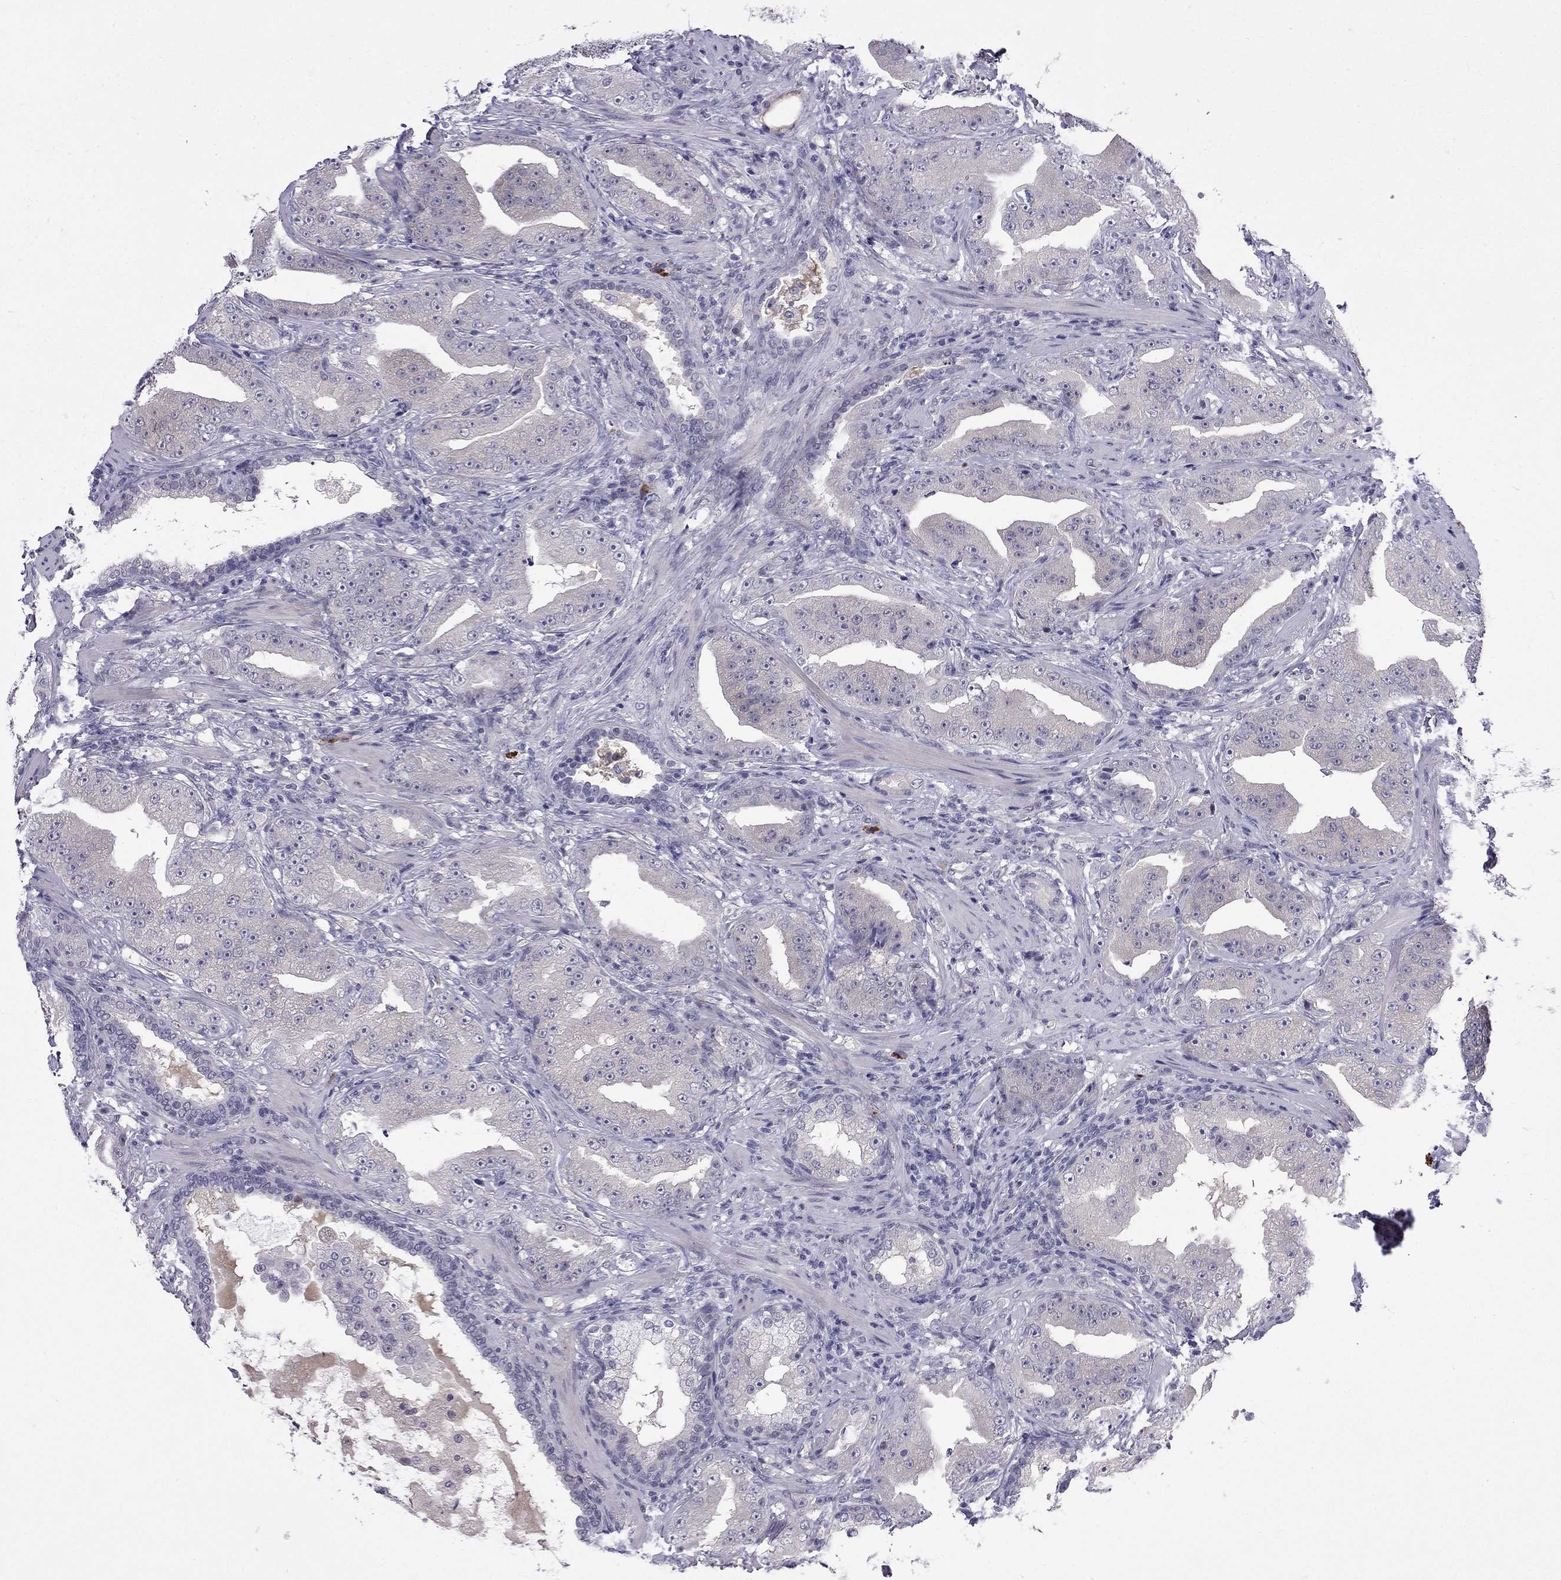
{"staining": {"intensity": "negative", "quantity": "none", "location": "none"}, "tissue": "prostate cancer", "cell_type": "Tumor cells", "image_type": "cancer", "snomed": [{"axis": "morphology", "description": "Adenocarcinoma, Low grade"}, {"axis": "topography", "description": "Prostate"}], "caption": "Immunohistochemistry (IHC) photomicrograph of prostate cancer stained for a protein (brown), which exhibits no positivity in tumor cells.", "gene": "RTL9", "patient": {"sex": "male", "age": 62}}